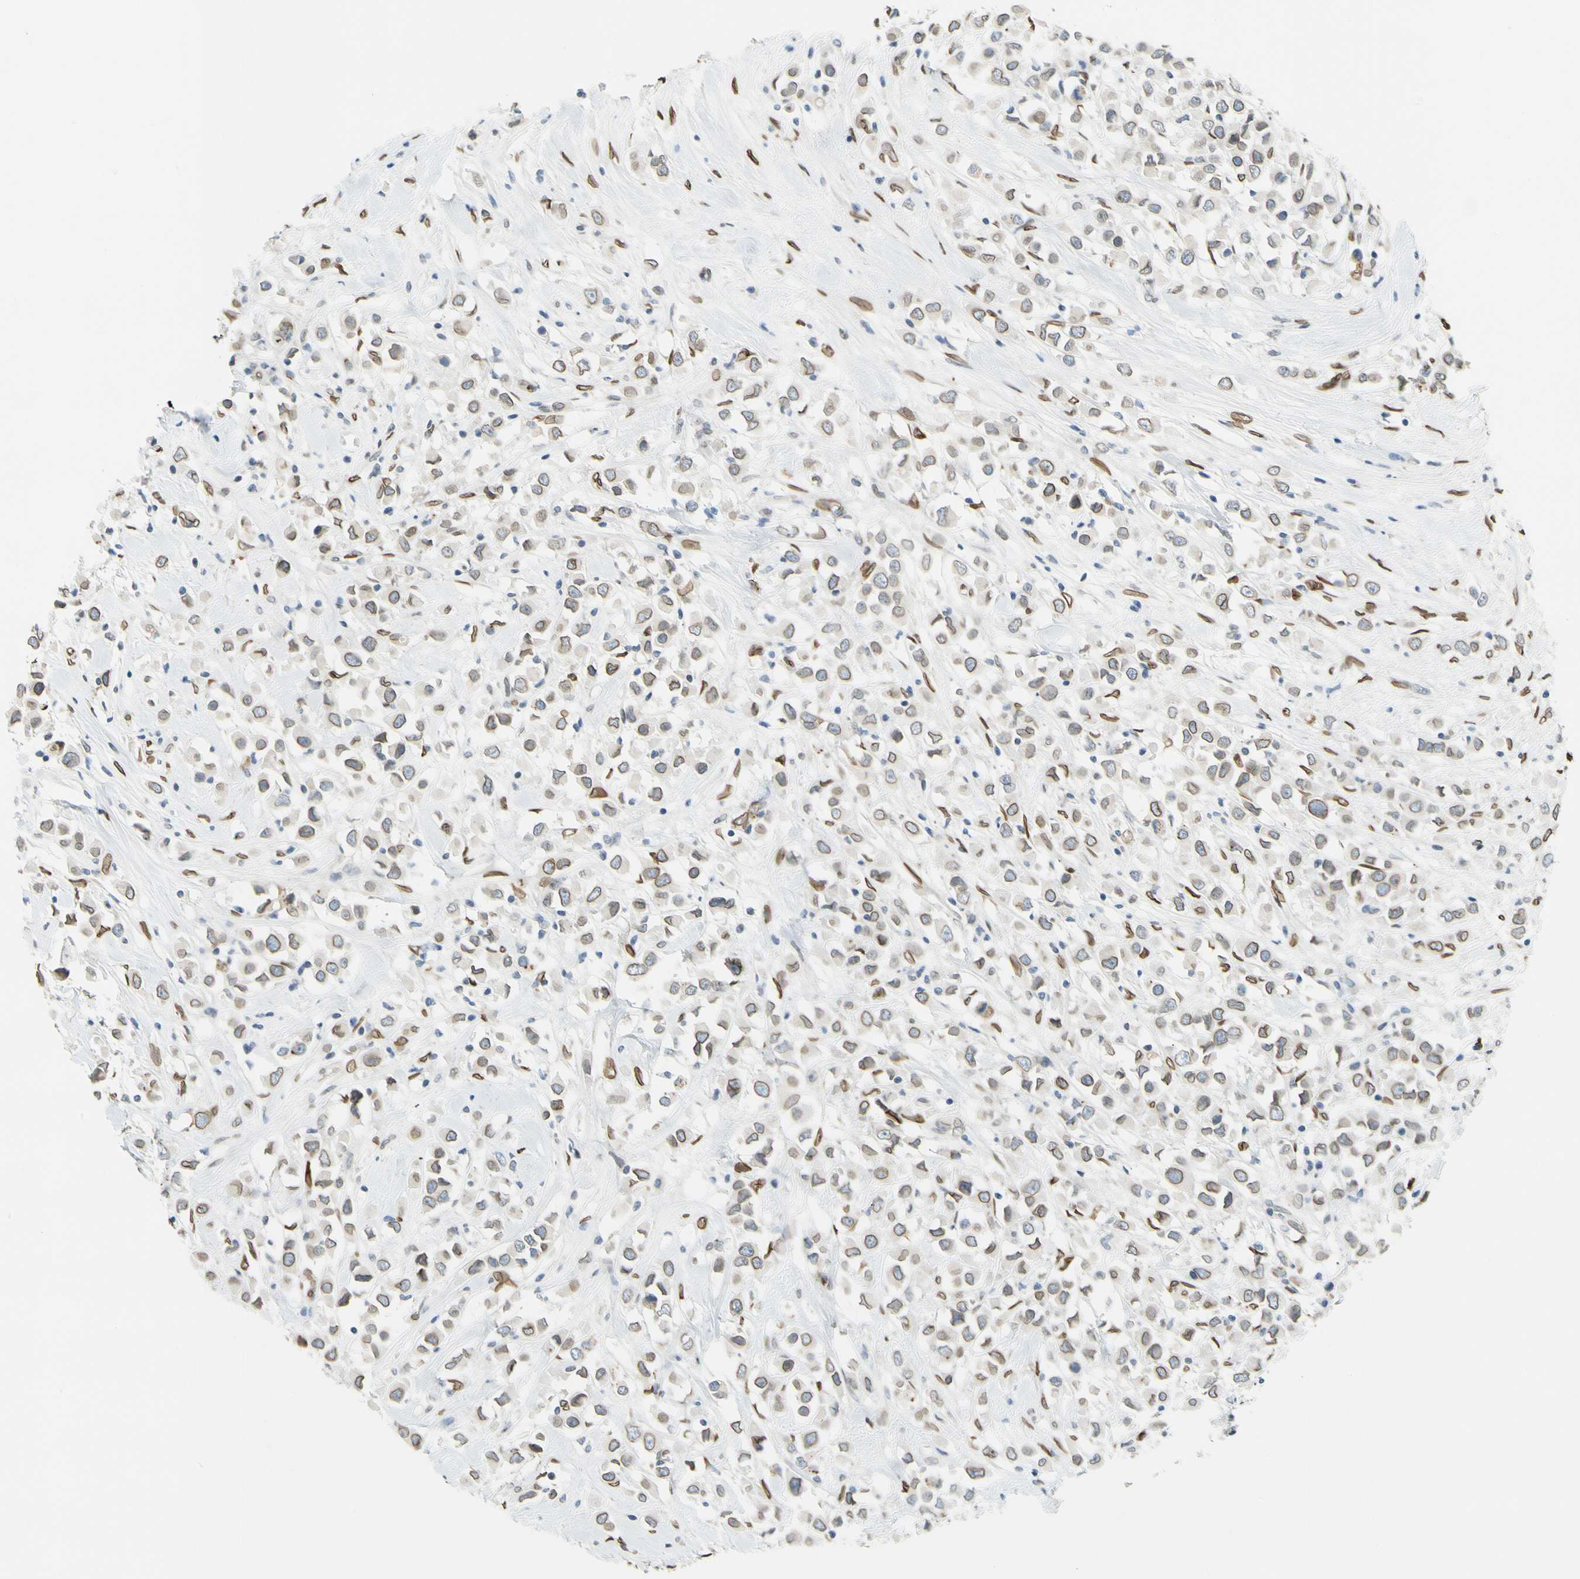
{"staining": {"intensity": "weak", "quantity": "25%-75%", "location": "cytoplasmic/membranous,nuclear"}, "tissue": "breast cancer", "cell_type": "Tumor cells", "image_type": "cancer", "snomed": [{"axis": "morphology", "description": "Duct carcinoma"}, {"axis": "topography", "description": "Breast"}], "caption": "Tumor cells exhibit low levels of weak cytoplasmic/membranous and nuclear staining in about 25%-75% of cells in breast infiltrating ductal carcinoma. (DAB (3,3'-diaminobenzidine) = brown stain, brightfield microscopy at high magnification).", "gene": "SUN1", "patient": {"sex": "female", "age": 61}}